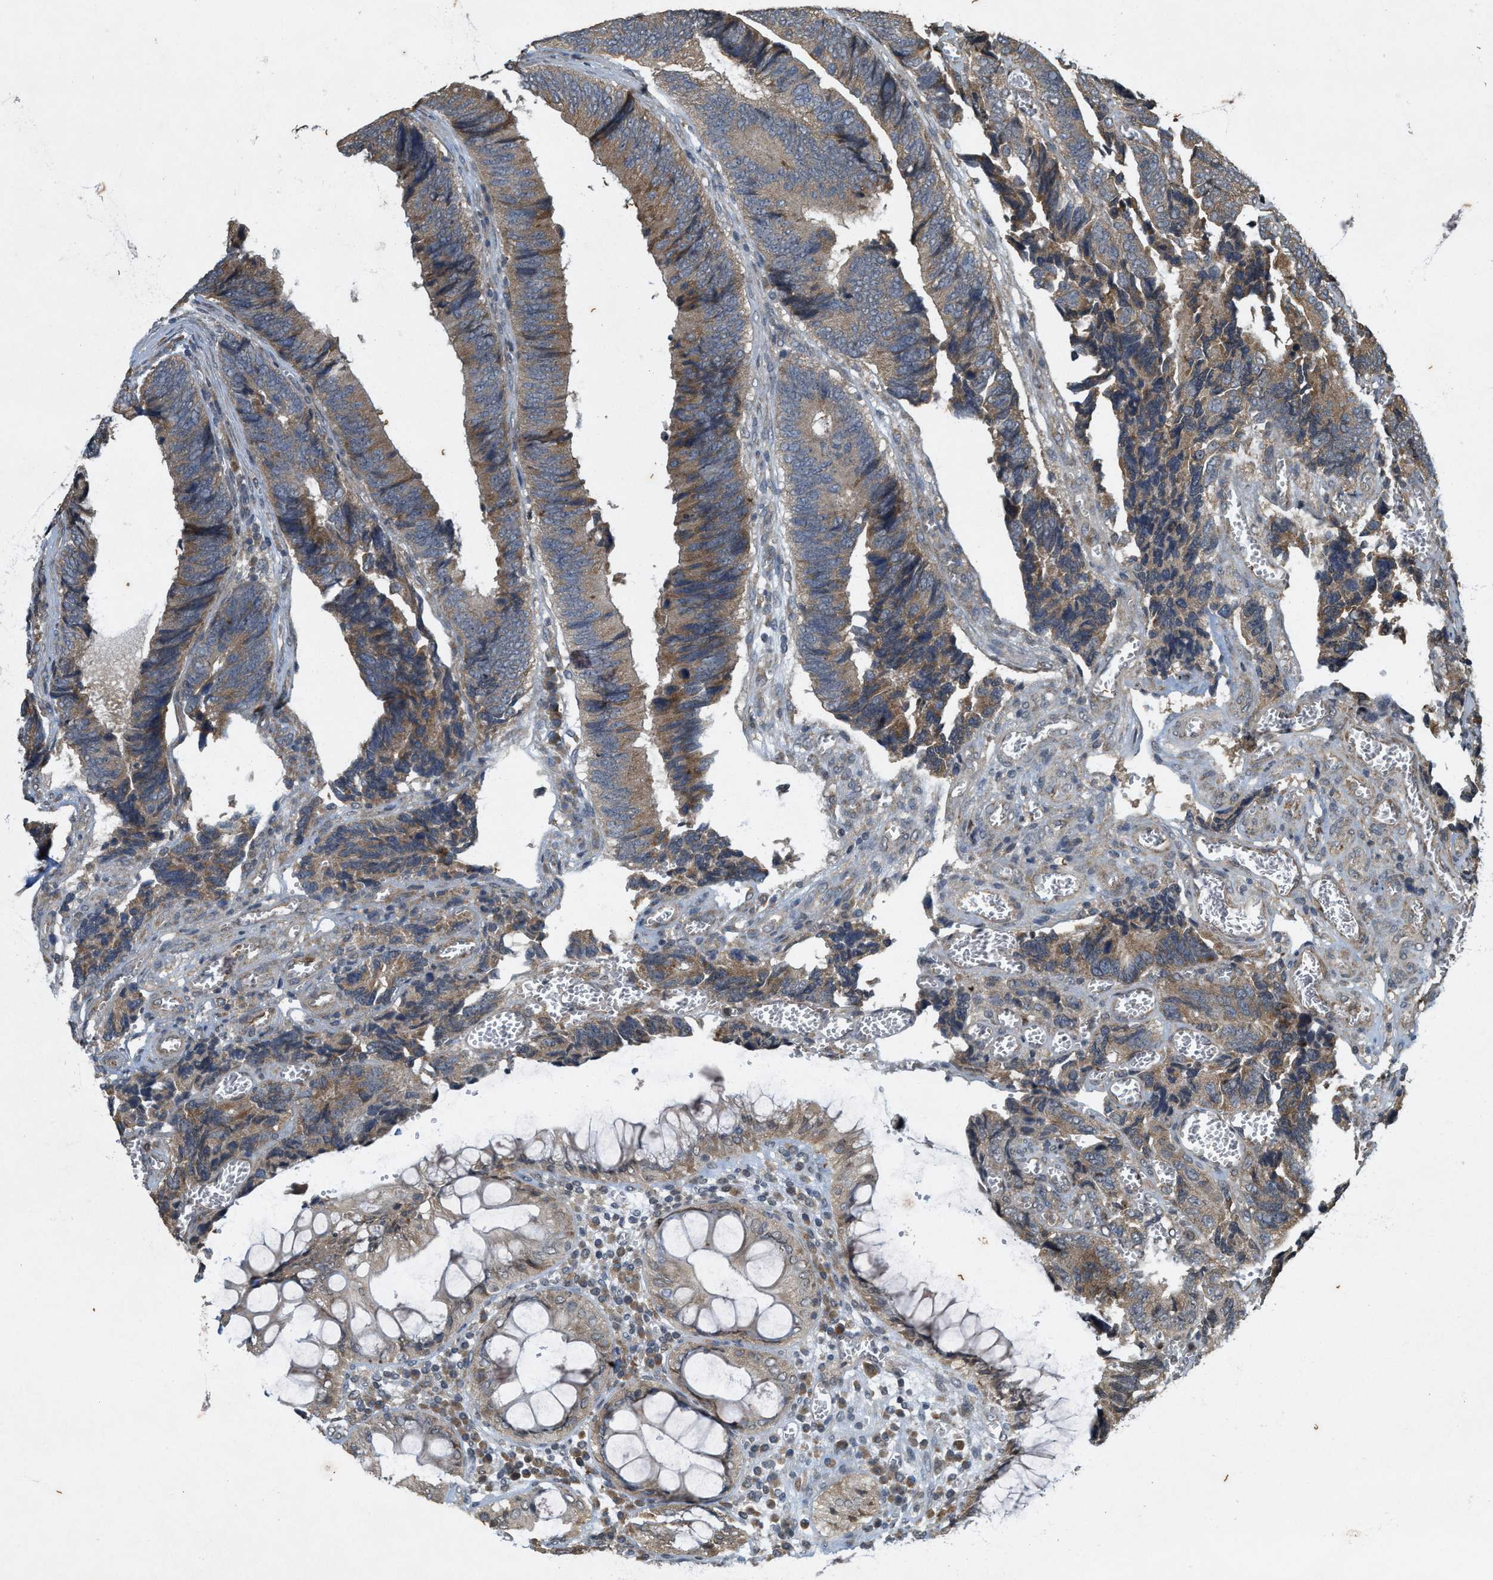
{"staining": {"intensity": "weak", "quantity": ">75%", "location": "cytoplasmic/membranous"}, "tissue": "colorectal cancer", "cell_type": "Tumor cells", "image_type": "cancer", "snomed": [{"axis": "morphology", "description": "Adenocarcinoma, NOS"}, {"axis": "topography", "description": "Colon"}], "caption": "Immunohistochemical staining of human adenocarcinoma (colorectal) demonstrates weak cytoplasmic/membranous protein expression in approximately >75% of tumor cells.", "gene": "KIF21A", "patient": {"sex": "male", "age": 72}}